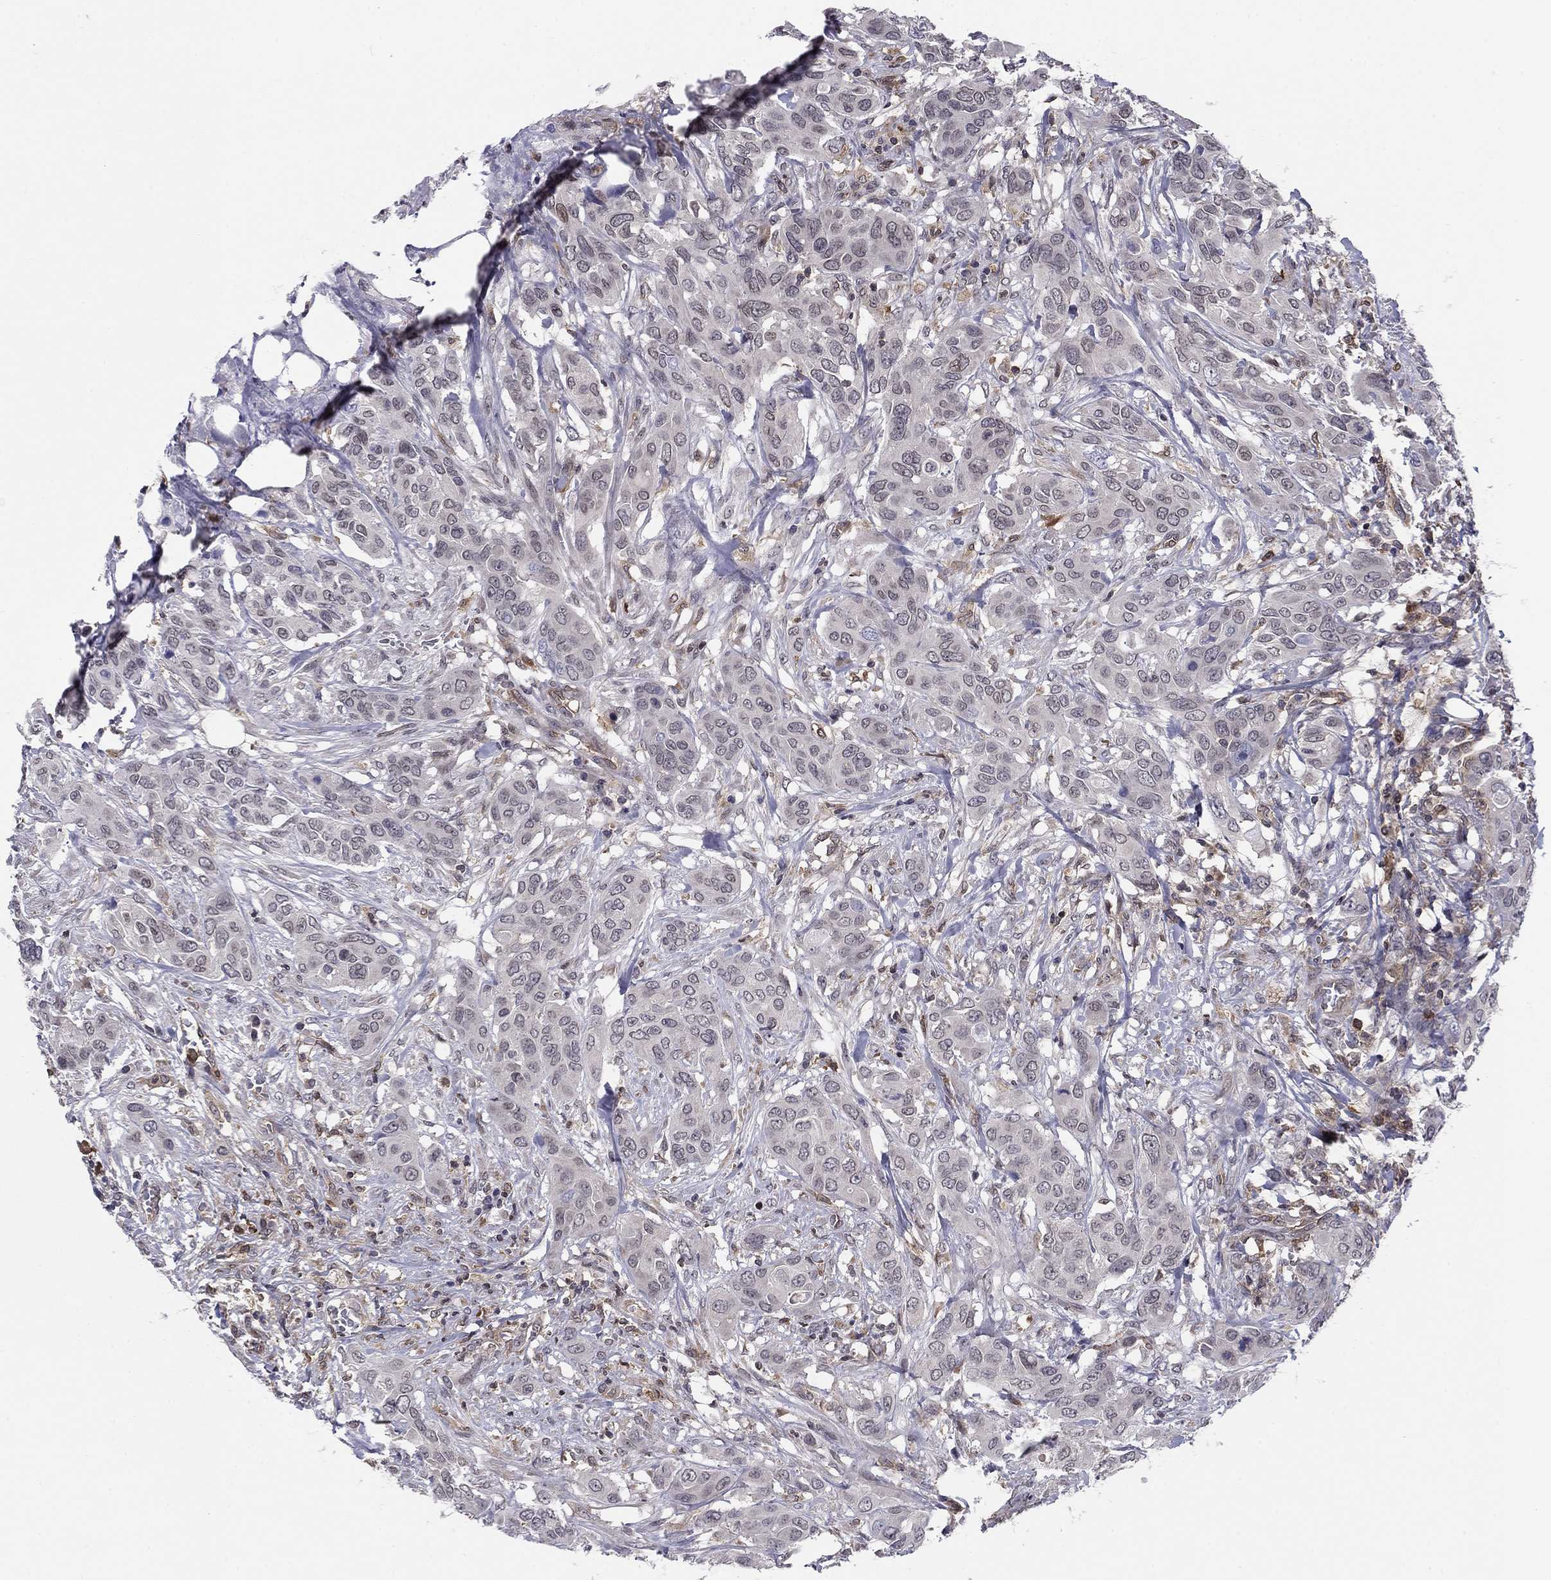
{"staining": {"intensity": "negative", "quantity": "none", "location": "none"}, "tissue": "urothelial cancer", "cell_type": "Tumor cells", "image_type": "cancer", "snomed": [{"axis": "morphology", "description": "Urothelial carcinoma, NOS"}, {"axis": "morphology", "description": "Urothelial carcinoma, High grade"}, {"axis": "topography", "description": "Urinary bladder"}], "caption": "Protein analysis of urothelial cancer reveals no significant positivity in tumor cells. (DAB (3,3'-diaminobenzidine) immunohistochemistry visualized using brightfield microscopy, high magnification).", "gene": "PLCB2", "patient": {"sex": "male", "age": 63}}